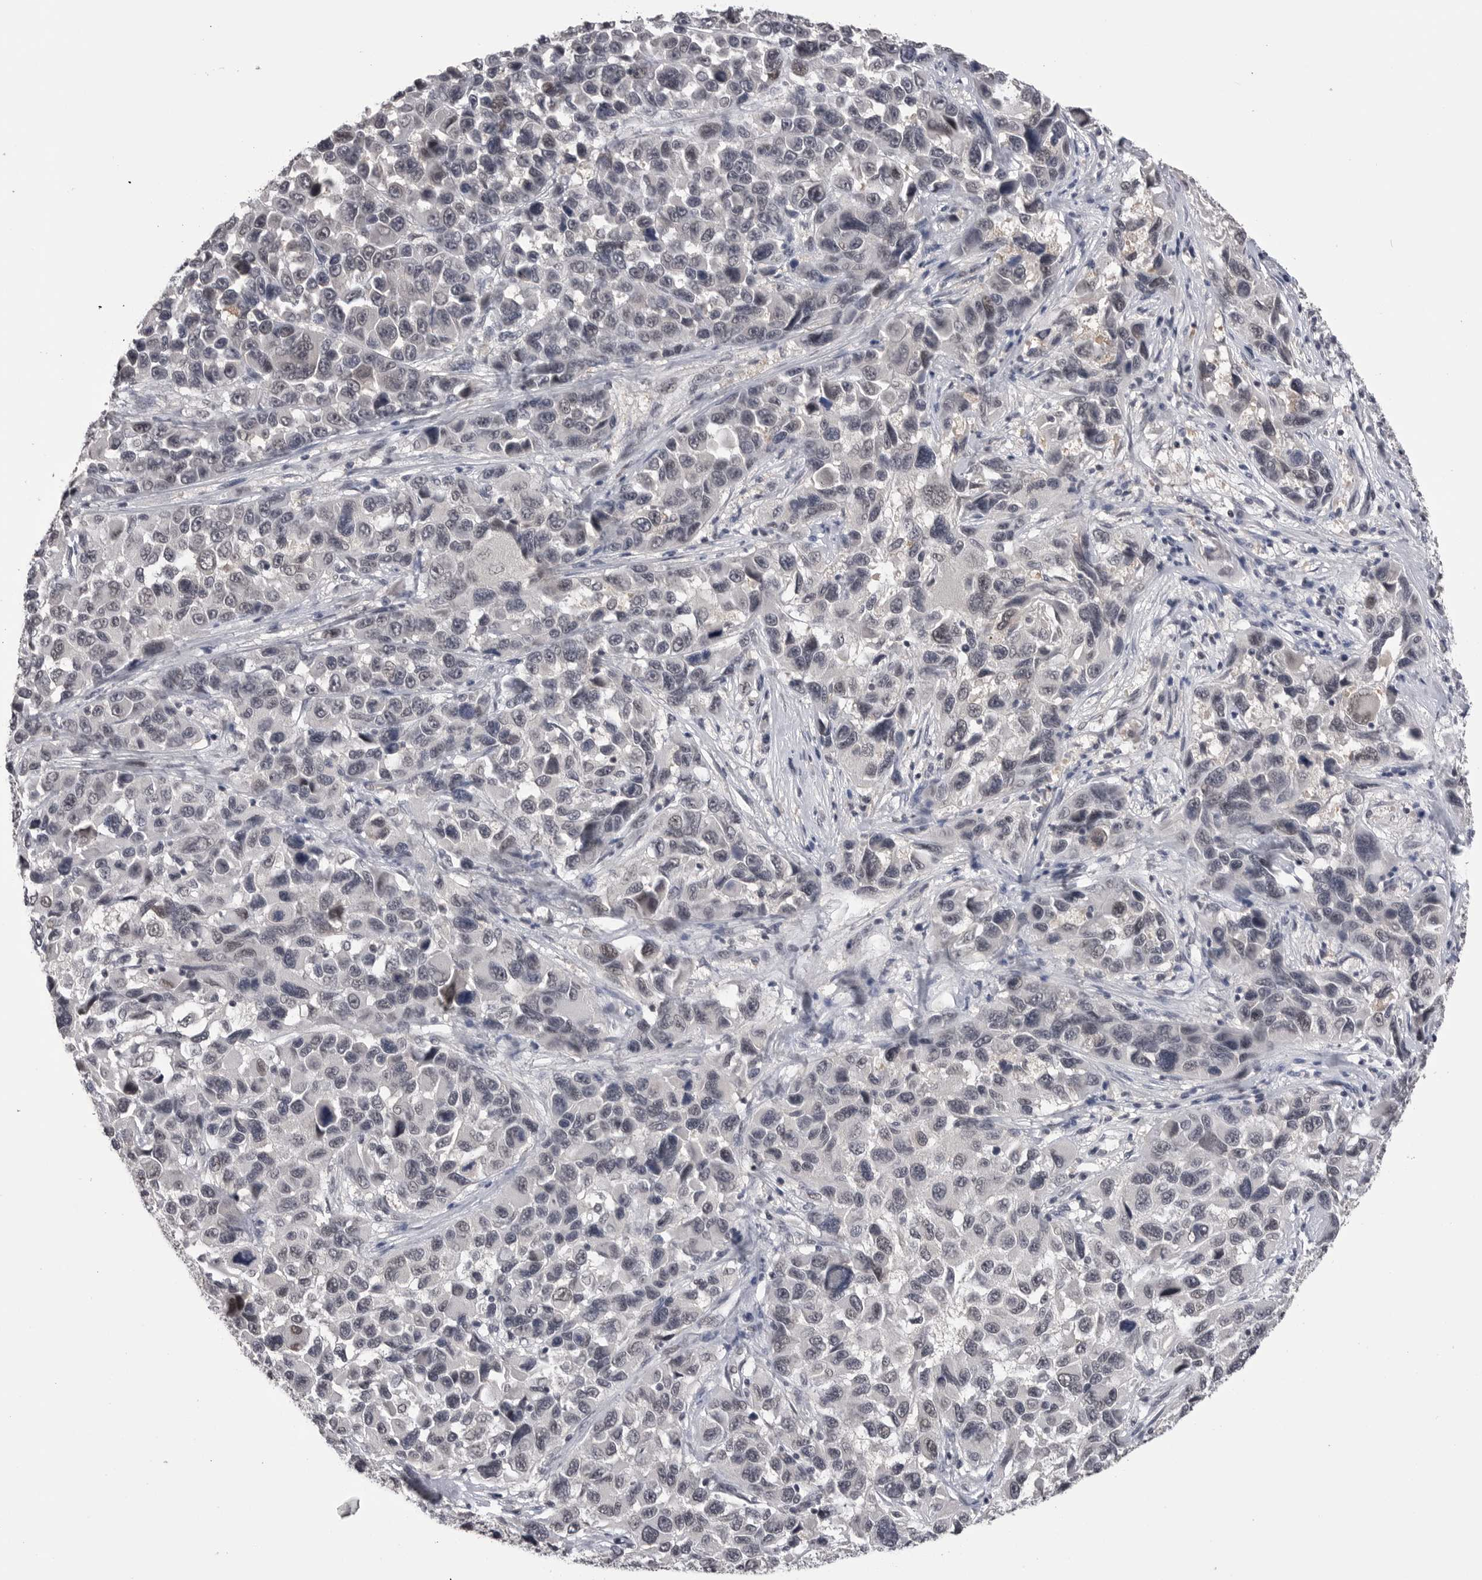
{"staining": {"intensity": "weak", "quantity": "<25%", "location": "nuclear"}, "tissue": "melanoma", "cell_type": "Tumor cells", "image_type": "cancer", "snomed": [{"axis": "morphology", "description": "Malignant melanoma, NOS"}, {"axis": "topography", "description": "Skin"}], "caption": "DAB immunohistochemical staining of human malignant melanoma shows no significant staining in tumor cells.", "gene": "DLG2", "patient": {"sex": "male", "age": 53}}